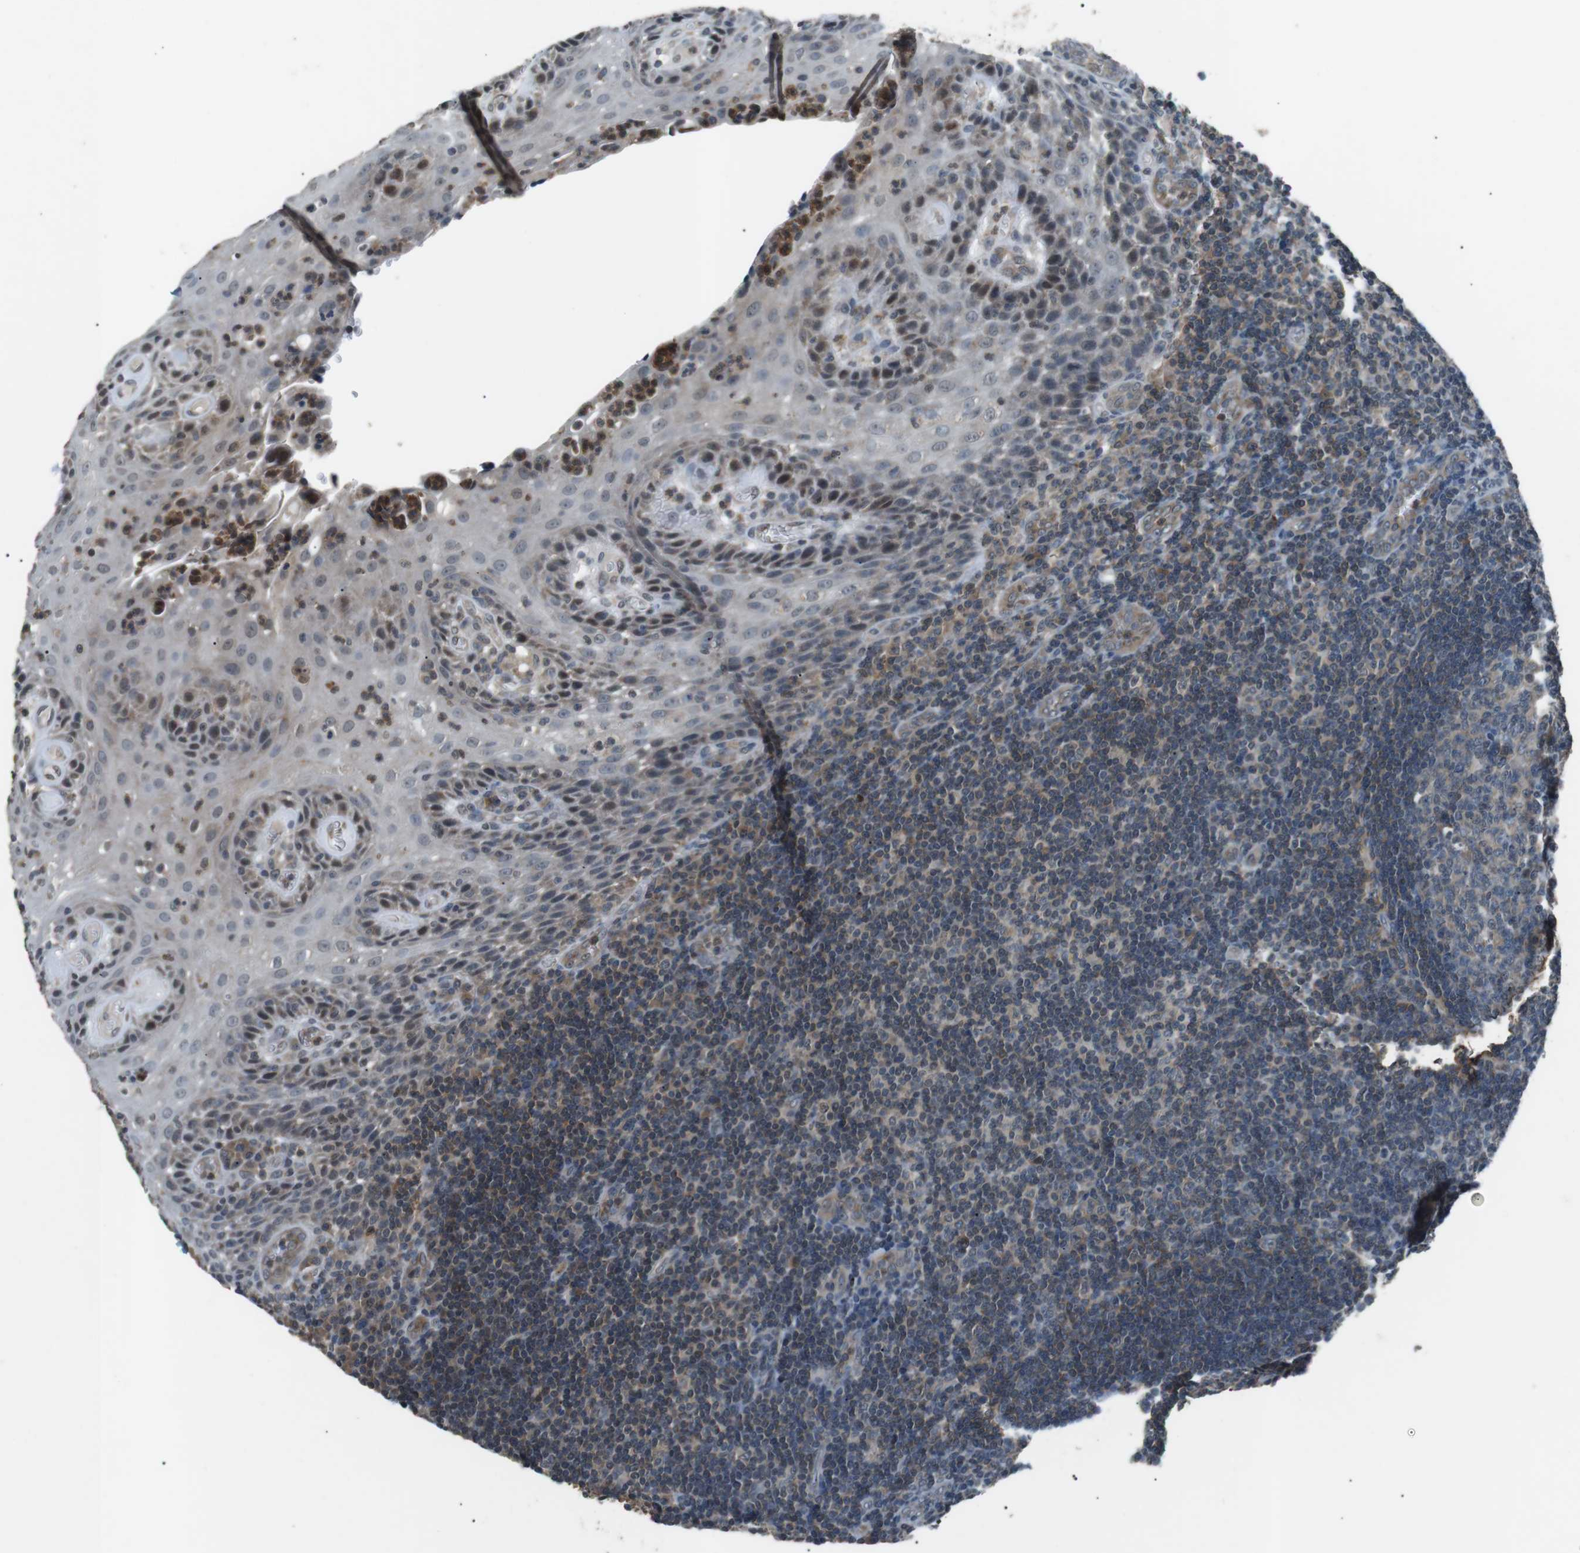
{"staining": {"intensity": "weak", "quantity": "<25%", "location": "cytoplasmic/membranous"}, "tissue": "tonsil", "cell_type": "Germinal center cells", "image_type": "normal", "snomed": [{"axis": "morphology", "description": "Normal tissue, NOS"}, {"axis": "topography", "description": "Tonsil"}], "caption": "Immunohistochemistry of unremarkable tonsil reveals no staining in germinal center cells.", "gene": "NEK7", "patient": {"sex": "male", "age": 37}}